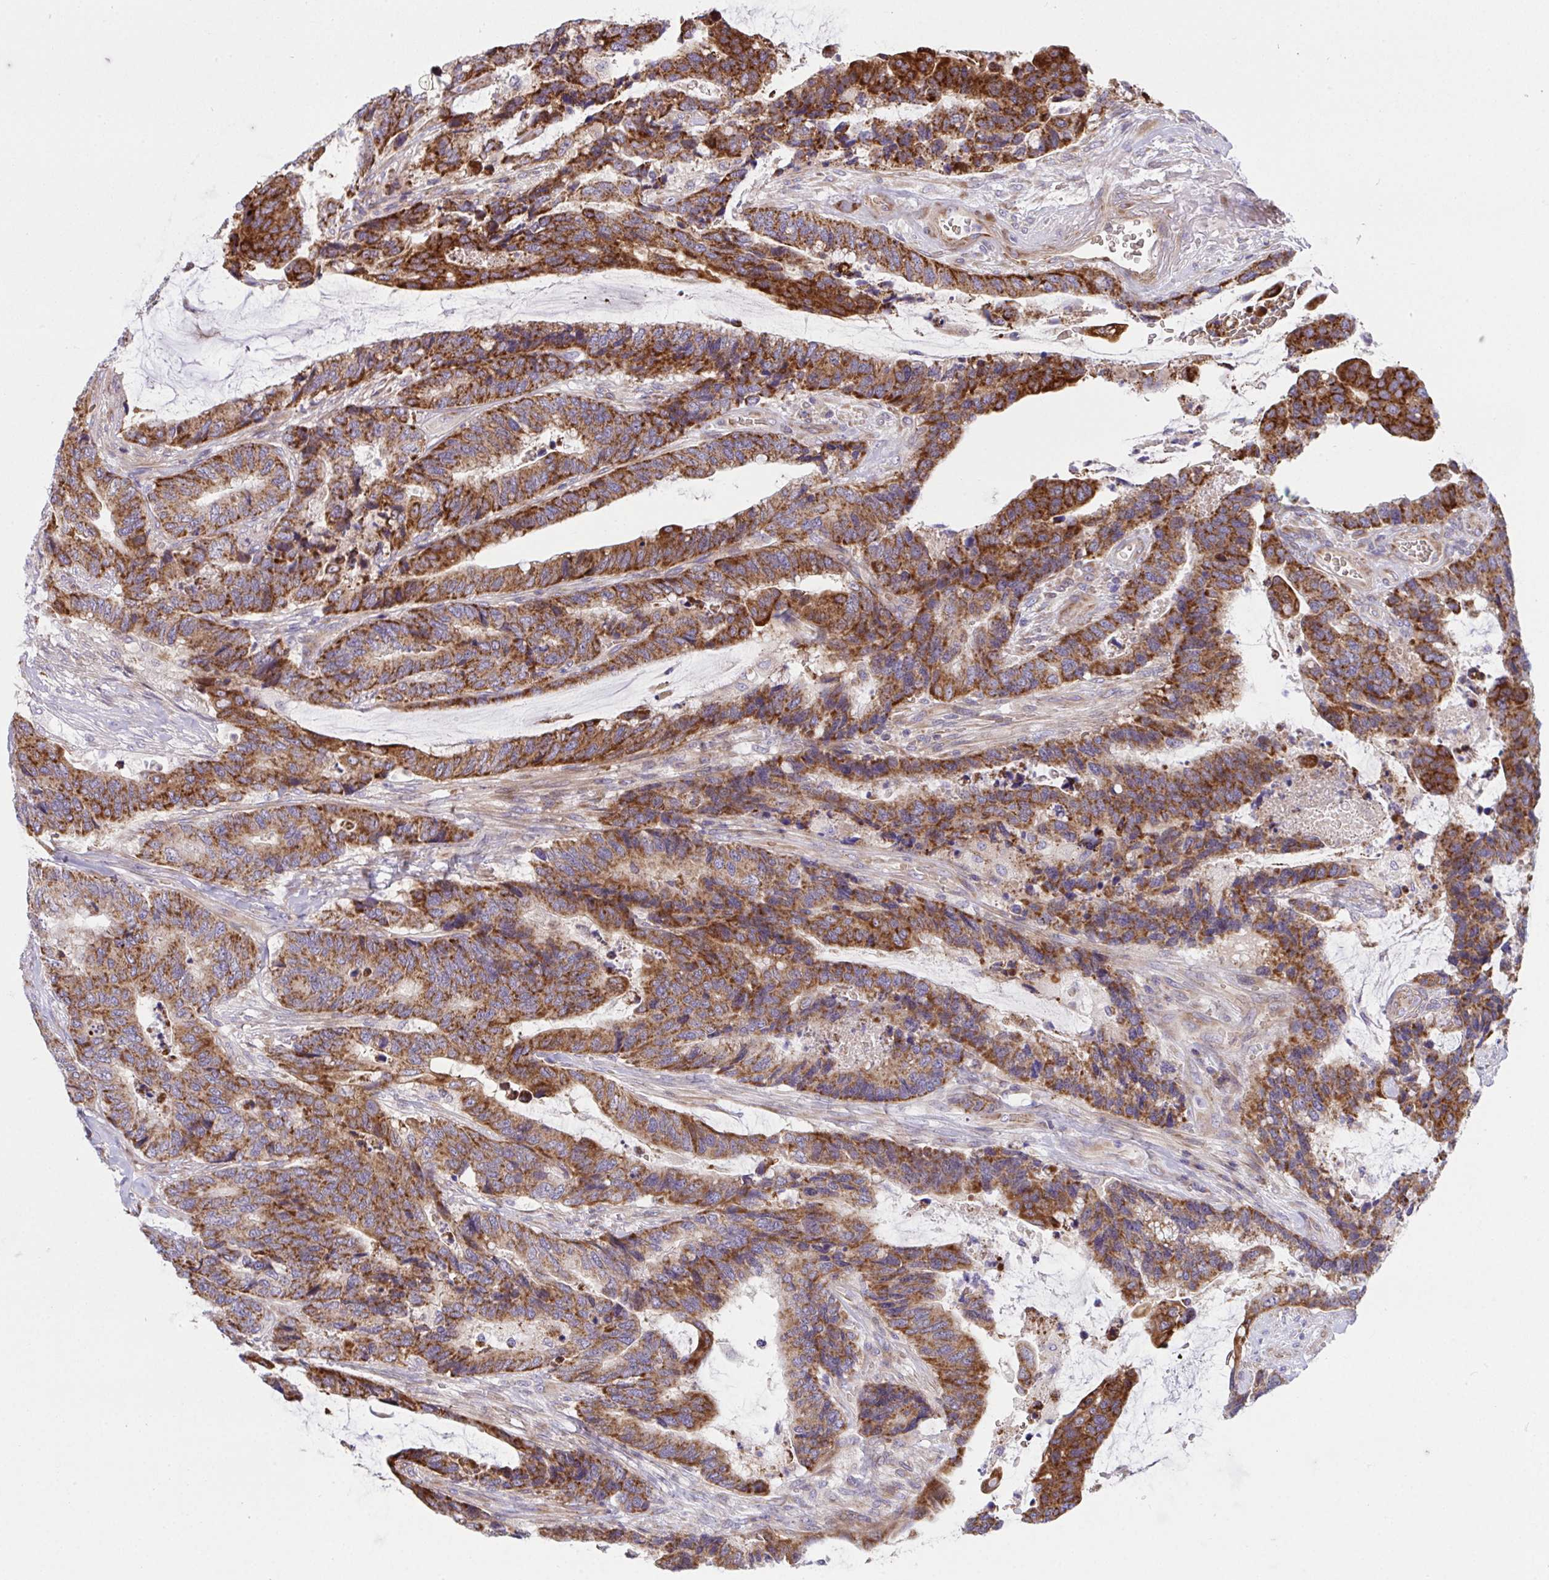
{"staining": {"intensity": "strong", "quantity": ">75%", "location": "cytoplasmic/membranous"}, "tissue": "colorectal cancer", "cell_type": "Tumor cells", "image_type": "cancer", "snomed": [{"axis": "morphology", "description": "Adenocarcinoma, NOS"}, {"axis": "topography", "description": "Rectum"}], "caption": "Human colorectal adenocarcinoma stained with a brown dye displays strong cytoplasmic/membranous positive positivity in about >75% of tumor cells.", "gene": "NTN1", "patient": {"sex": "female", "age": 59}}